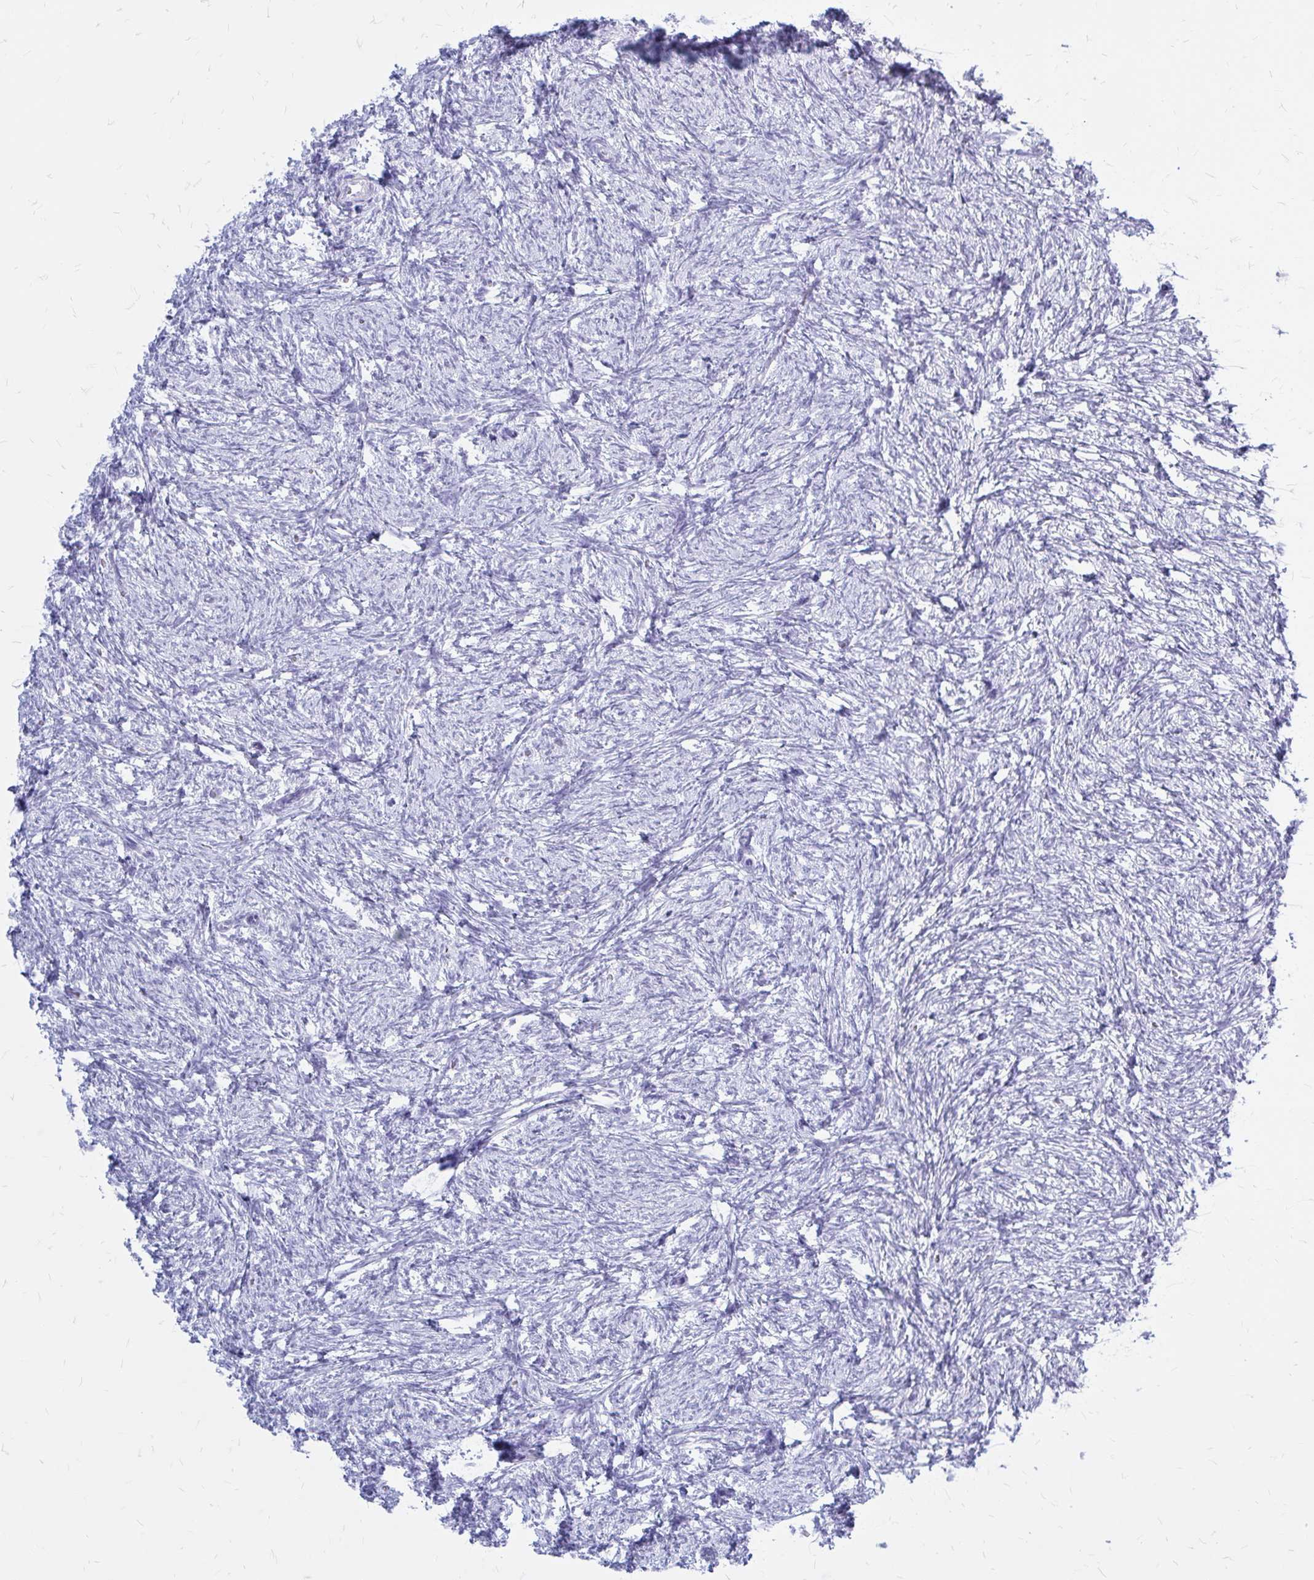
{"staining": {"intensity": "negative", "quantity": "none", "location": "none"}, "tissue": "ovary", "cell_type": "Follicle cells", "image_type": "normal", "snomed": [{"axis": "morphology", "description": "Normal tissue, NOS"}, {"axis": "topography", "description": "Ovary"}], "caption": "The photomicrograph reveals no staining of follicle cells in normal ovary. (Stains: DAB (3,3'-diaminobenzidine) immunohistochemistry with hematoxylin counter stain, Microscopy: brightfield microscopy at high magnification).", "gene": "KLHDC7A", "patient": {"sex": "female", "age": 41}}